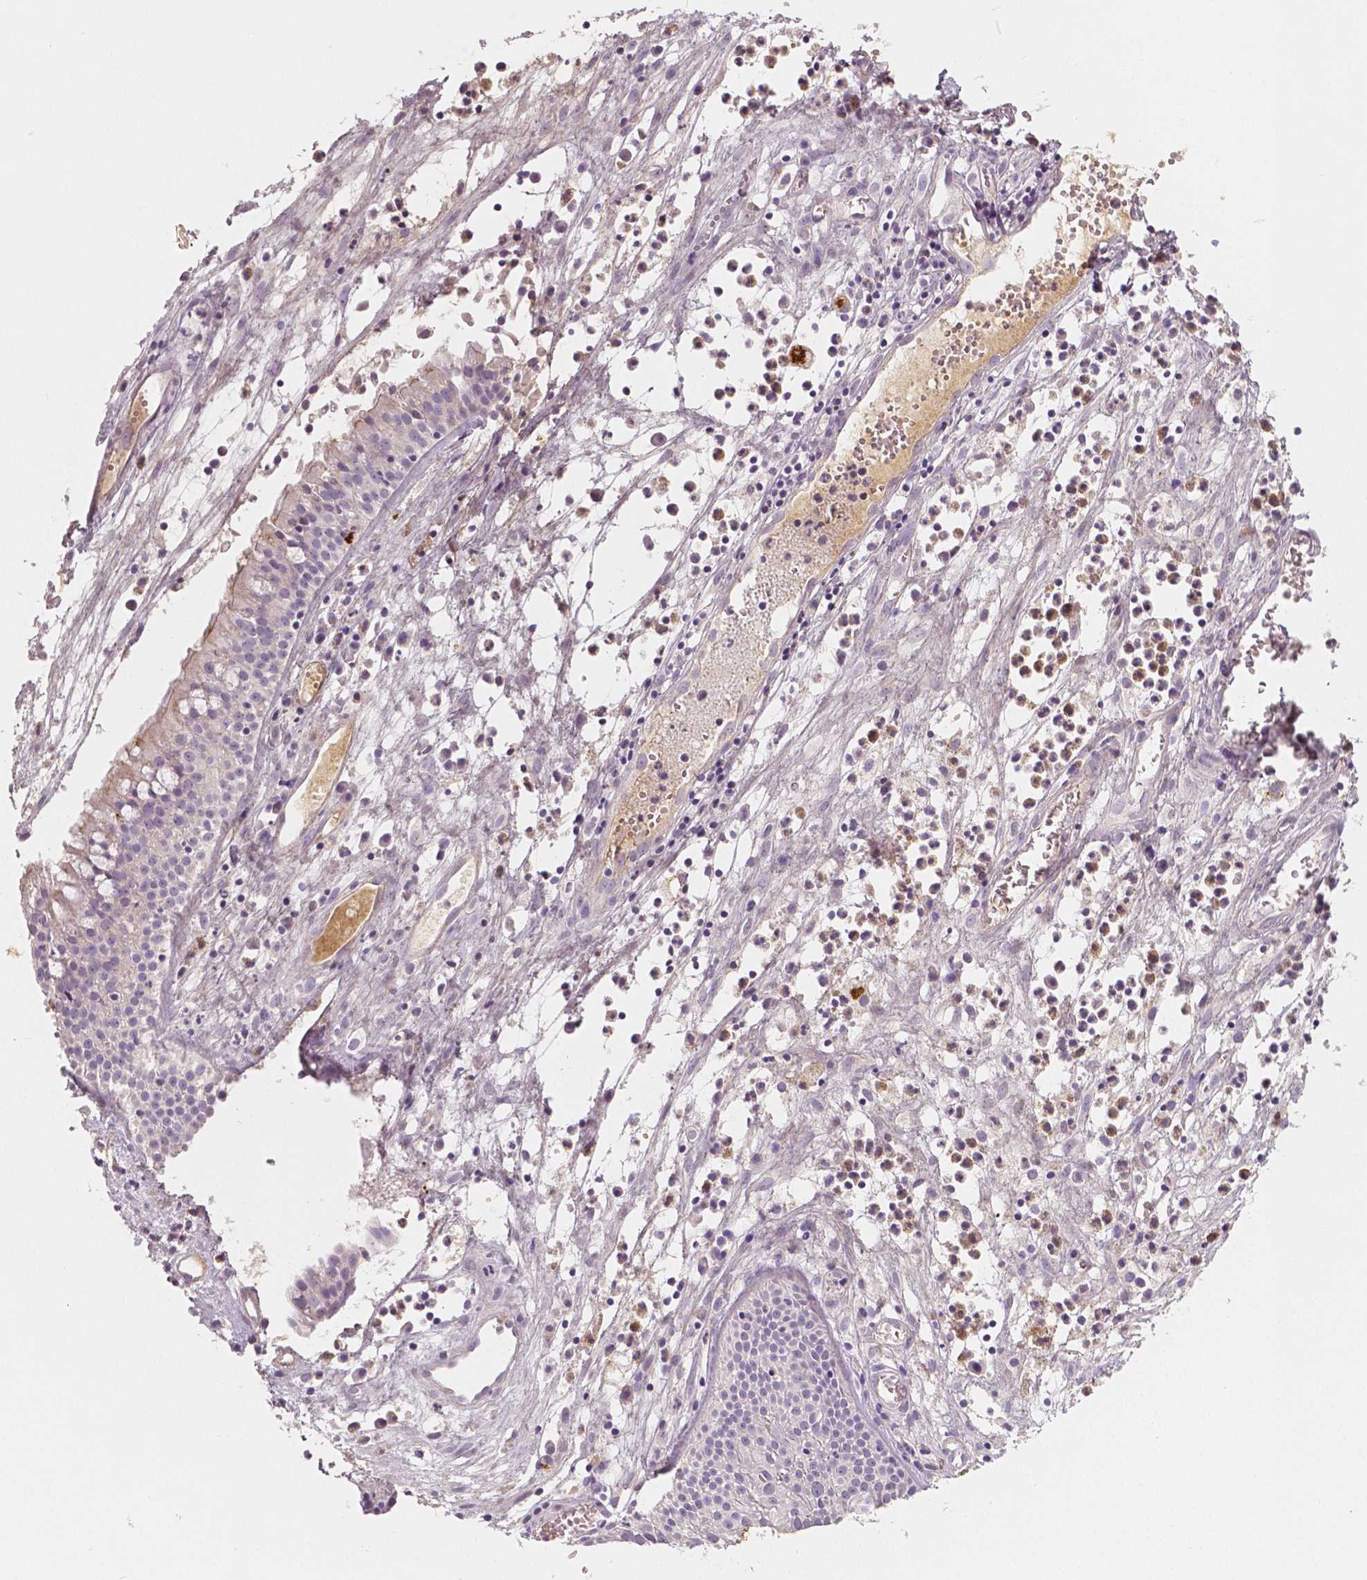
{"staining": {"intensity": "negative", "quantity": "none", "location": "none"}, "tissue": "nasopharynx", "cell_type": "Respiratory epithelial cells", "image_type": "normal", "snomed": [{"axis": "morphology", "description": "Normal tissue, NOS"}, {"axis": "topography", "description": "Nasopharynx"}], "caption": "High power microscopy photomicrograph of an IHC micrograph of unremarkable nasopharynx, revealing no significant positivity in respiratory epithelial cells. (Immunohistochemistry, brightfield microscopy, high magnification).", "gene": "APOA4", "patient": {"sex": "male", "age": 31}}